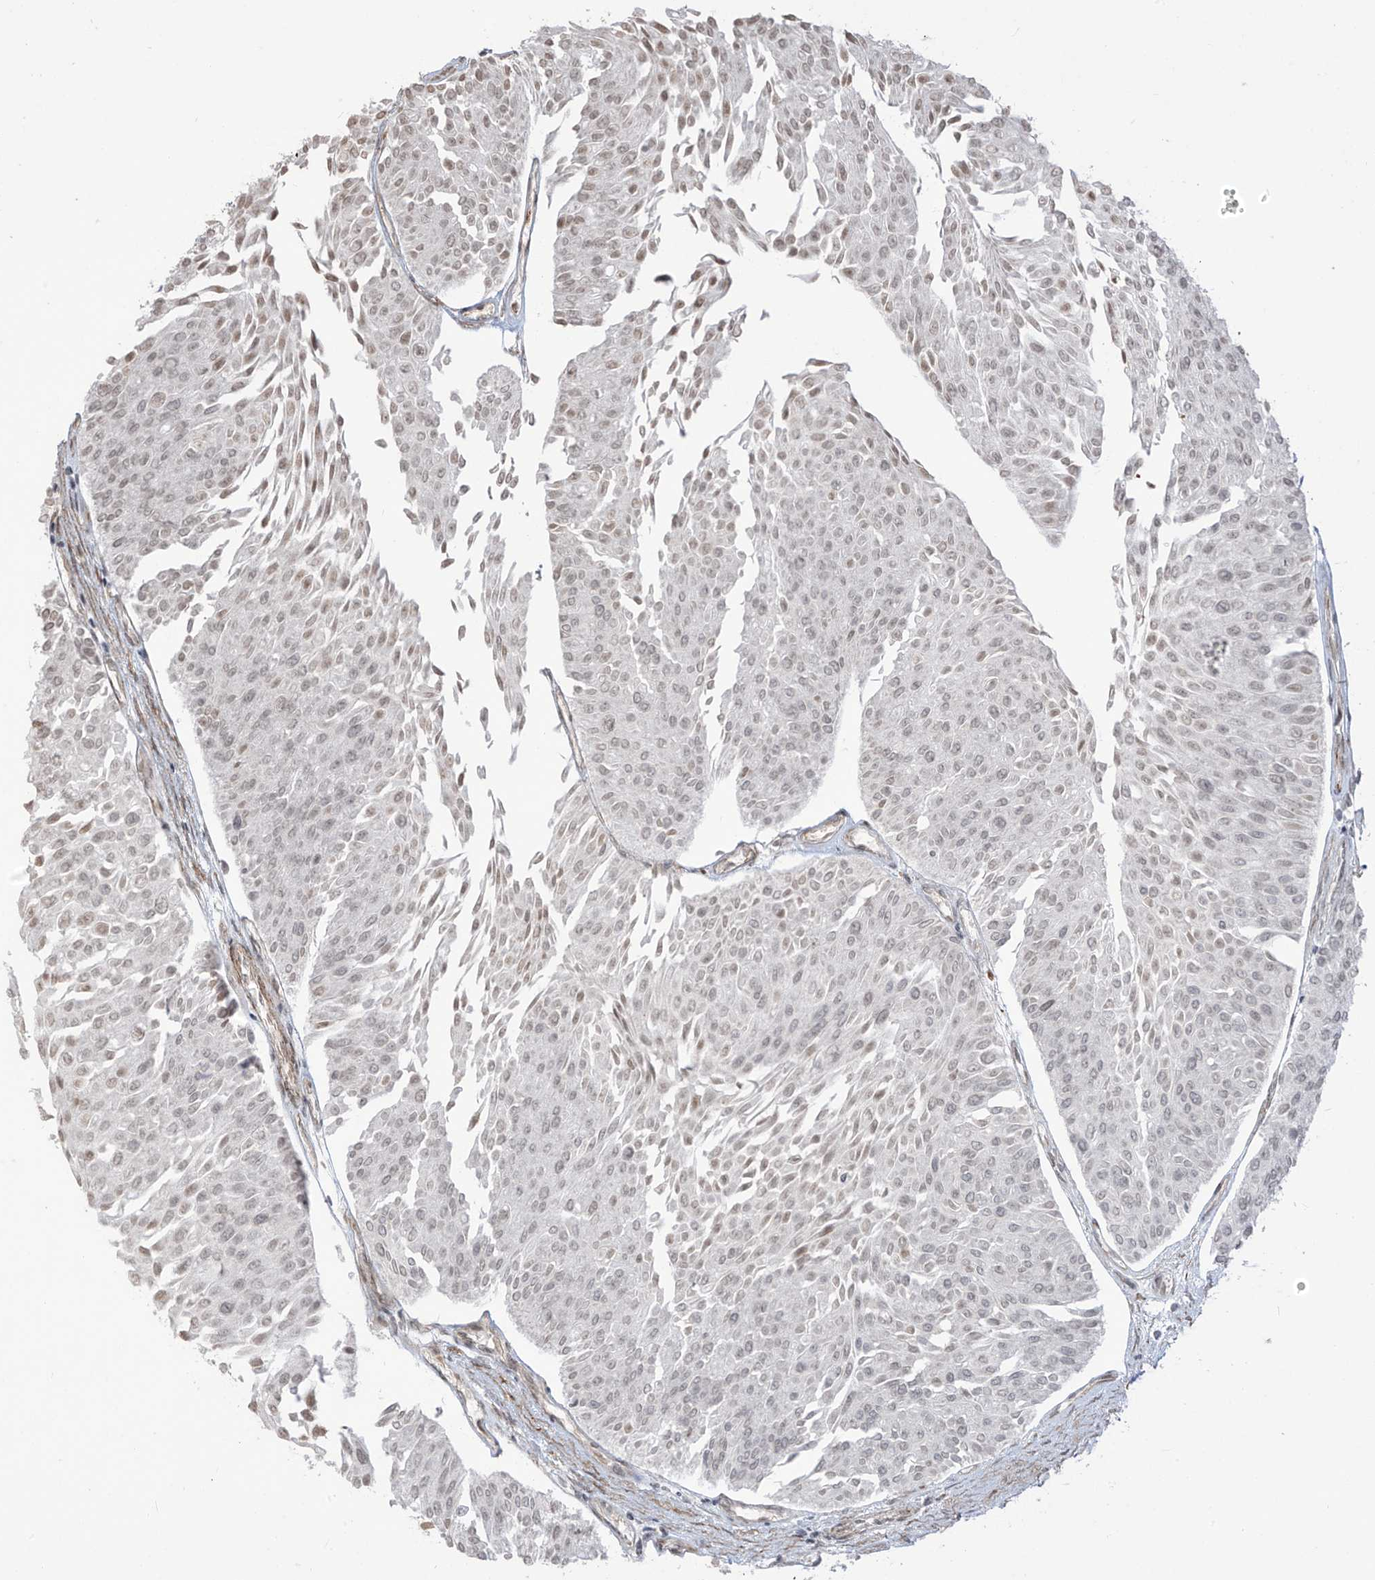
{"staining": {"intensity": "weak", "quantity": "25%-75%", "location": "nuclear"}, "tissue": "urothelial cancer", "cell_type": "Tumor cells", "image_type": "cancer", "snomed": [{"axis": "morphology", "description": "Urothelial carcinoma, Low grade"}, {"axis": "topography", "description": "Urinary bladder"}], "caption": "Urothelial cancer stained with a brown dye displays weak nuclear positive expression in about 25%-75% of tumor cells.", "gene": "METAP1D", "patient": {"sex": "male", "age": 67}}